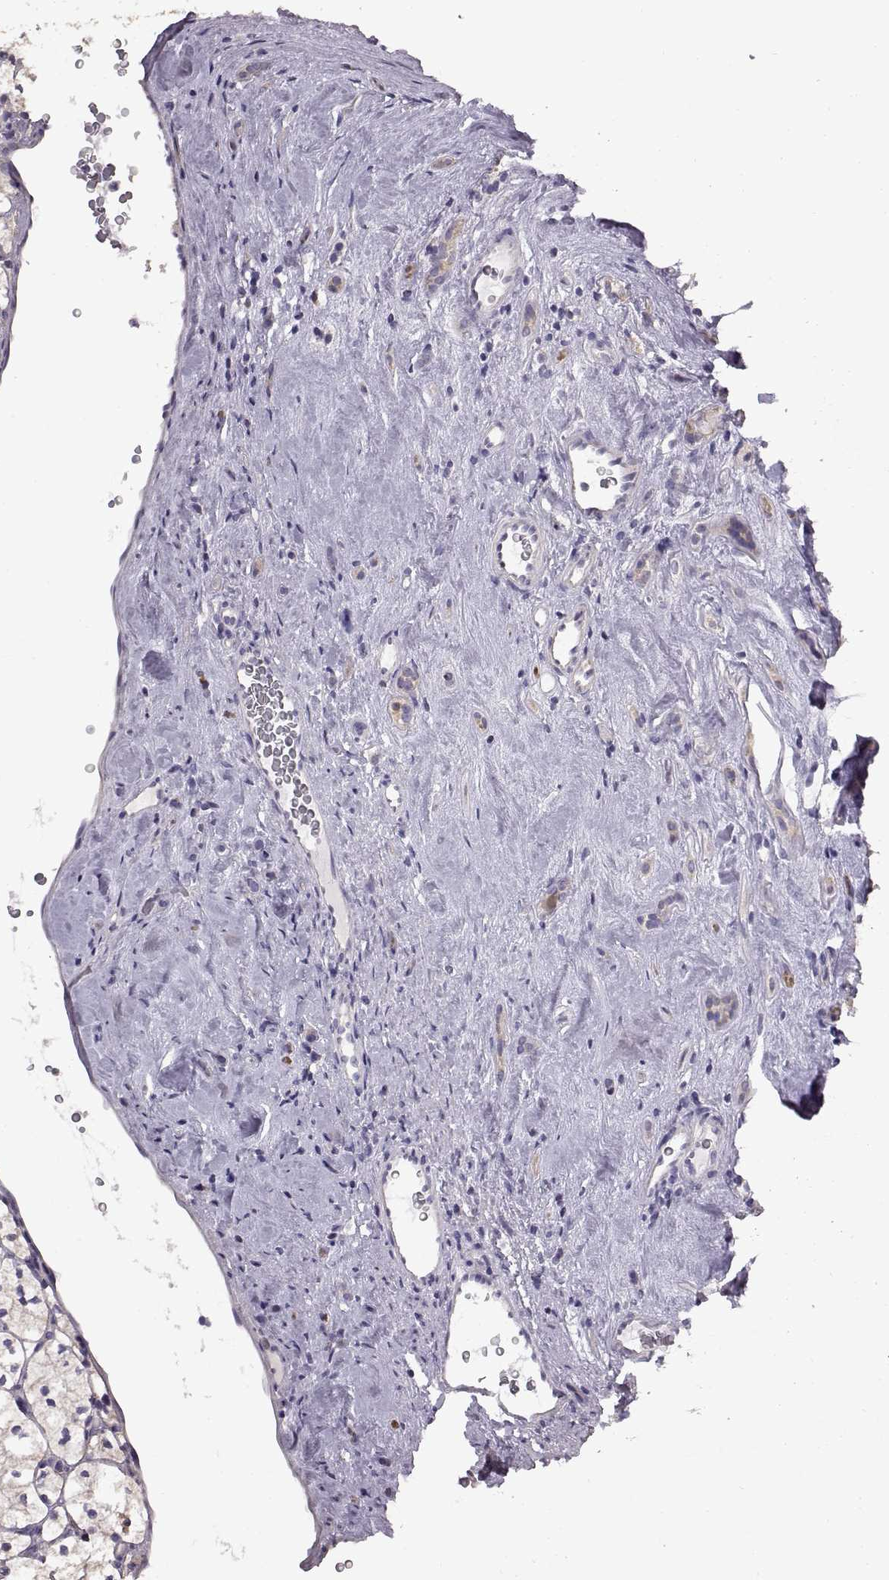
{"staining": {"intensity": "weak", "quantity": "<25%", "location": "cytoplasmic/membranous"}, "tissue": "renal cancer", "cell_type": "Tumor cells", "image_type": "cancer", "snomed": [{"axis": "morphology", "description": "Adenocarcinoma, NOS"}, {"axis": "topography", "description": "Kidney"}], "caption": "High magnification brightfield microscopy of renal cancer stained with DAB (brown) and counterstained with hematoxylin (blue): tumor cells show no significant expression.", "gene": "ADGRG2", "patient": {"sex": "female", "age": 89}}